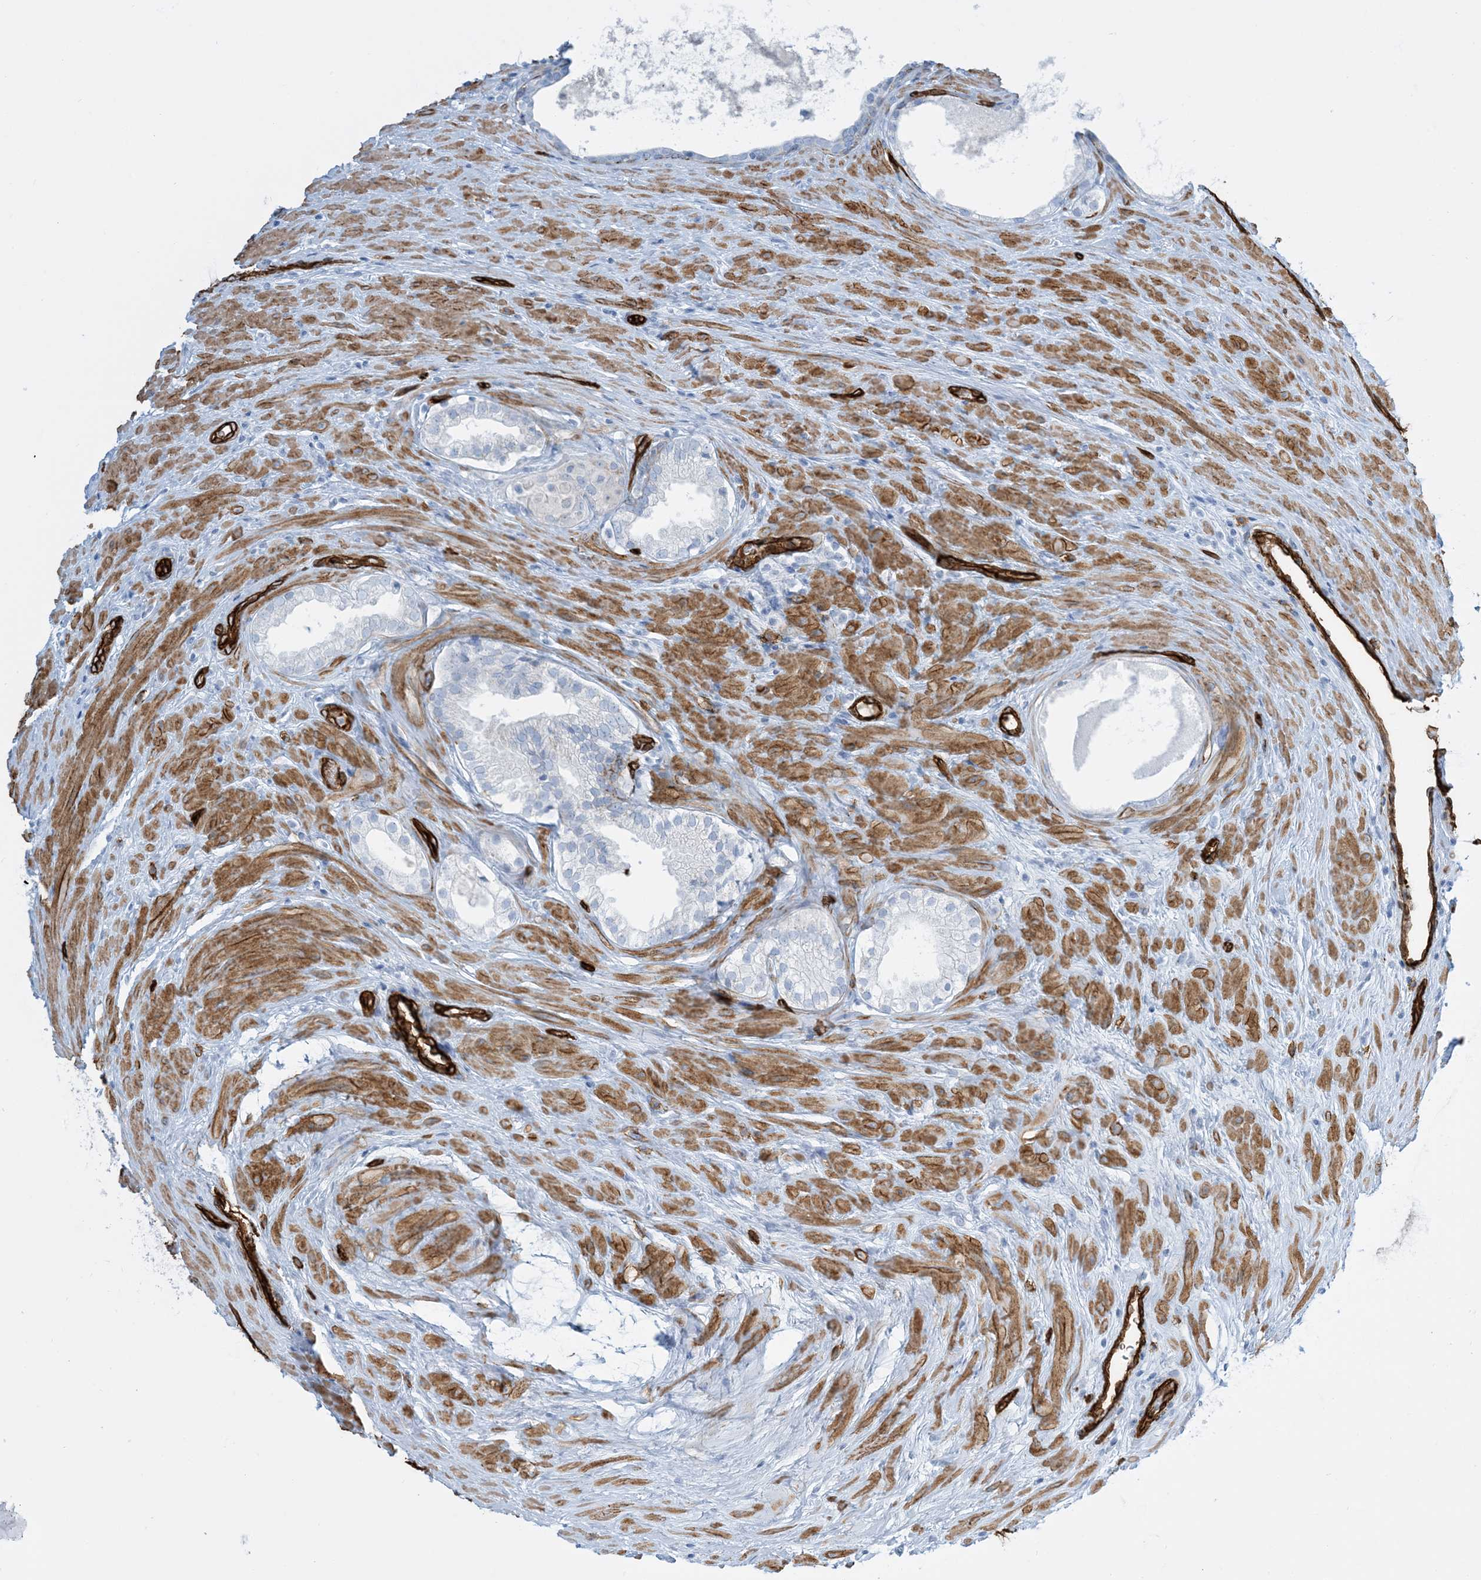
{"staining": {"intensity": "negative", "quantity": "none", "location": "none"}, "tissue": "prostate cancer", "cell_type": "Tumor cells", "image_type": "cancer", "snomed": [{"axis": "morphology", "description": "Adenocarcinoma, High grade"}, {"axis": "topography", "description": "Prostate"}], "caption": "Prostate cancer was stained to show a protein in brown. There is no significant positivity in tumor cells.", "gene": "EPS8L3", "patient": {"sex": "male", "age": 73}}